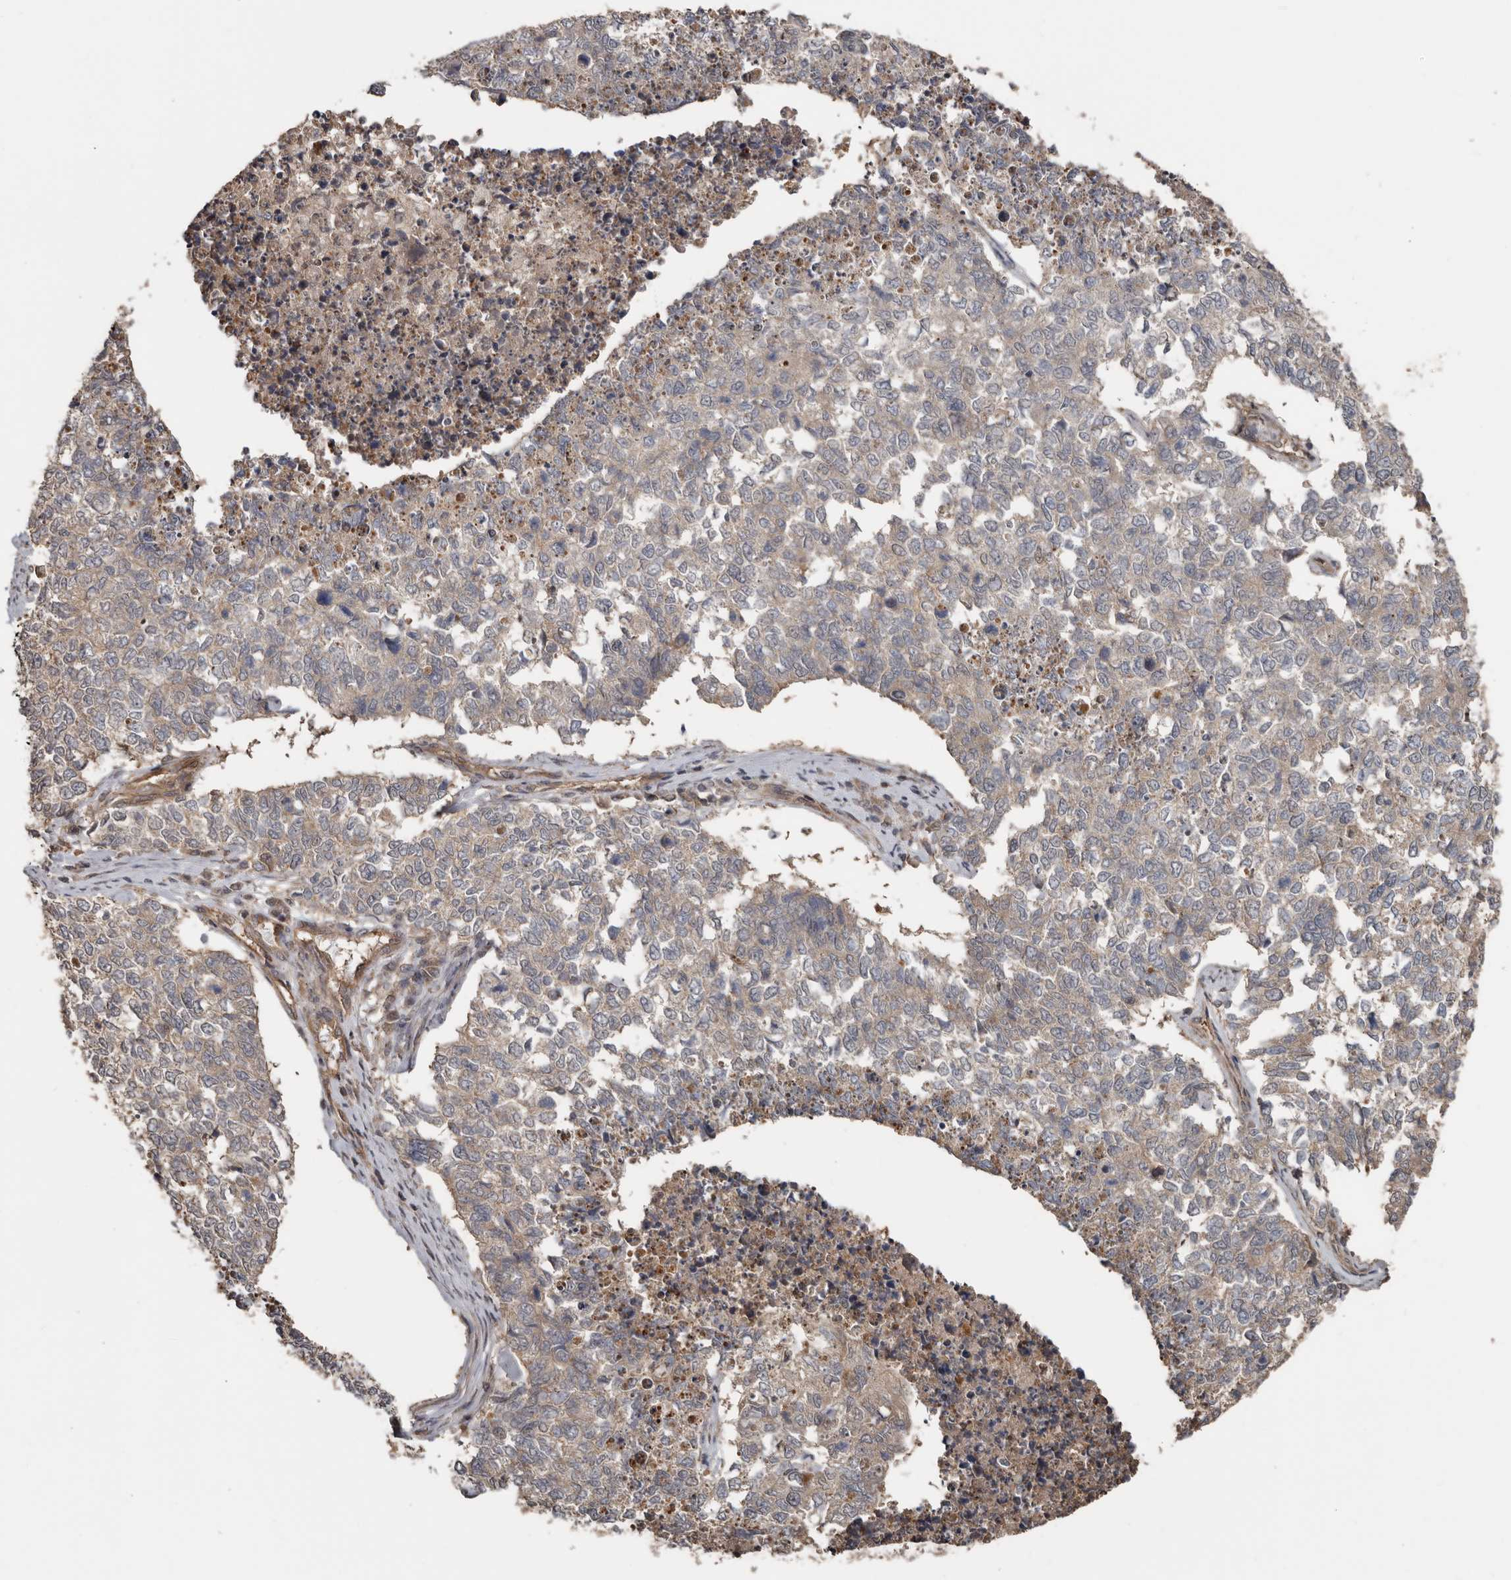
{"staining": {"intensity": "weak", "quantity": "25%-75%", "location": "cytoplasmic/membranous"}, "tissue": "cervical cancer", "cell_type": "Tumor cells", "image_type": "cancer", "snomed": [{"axis": "morphology", "description": "Squamous cell carcinoma, NOS"}, {"axis": "topography", "description": "Cervix"}], "caption": "Immunohistochemical staining of cervical squamous cell carcinoma demonstrates weak cytoplasmic/membranous protein expression in approximately 25%-75% of tumor cells.", "gene": "EXOC3L1", "patient": {"sex": "female", "age": 63}}